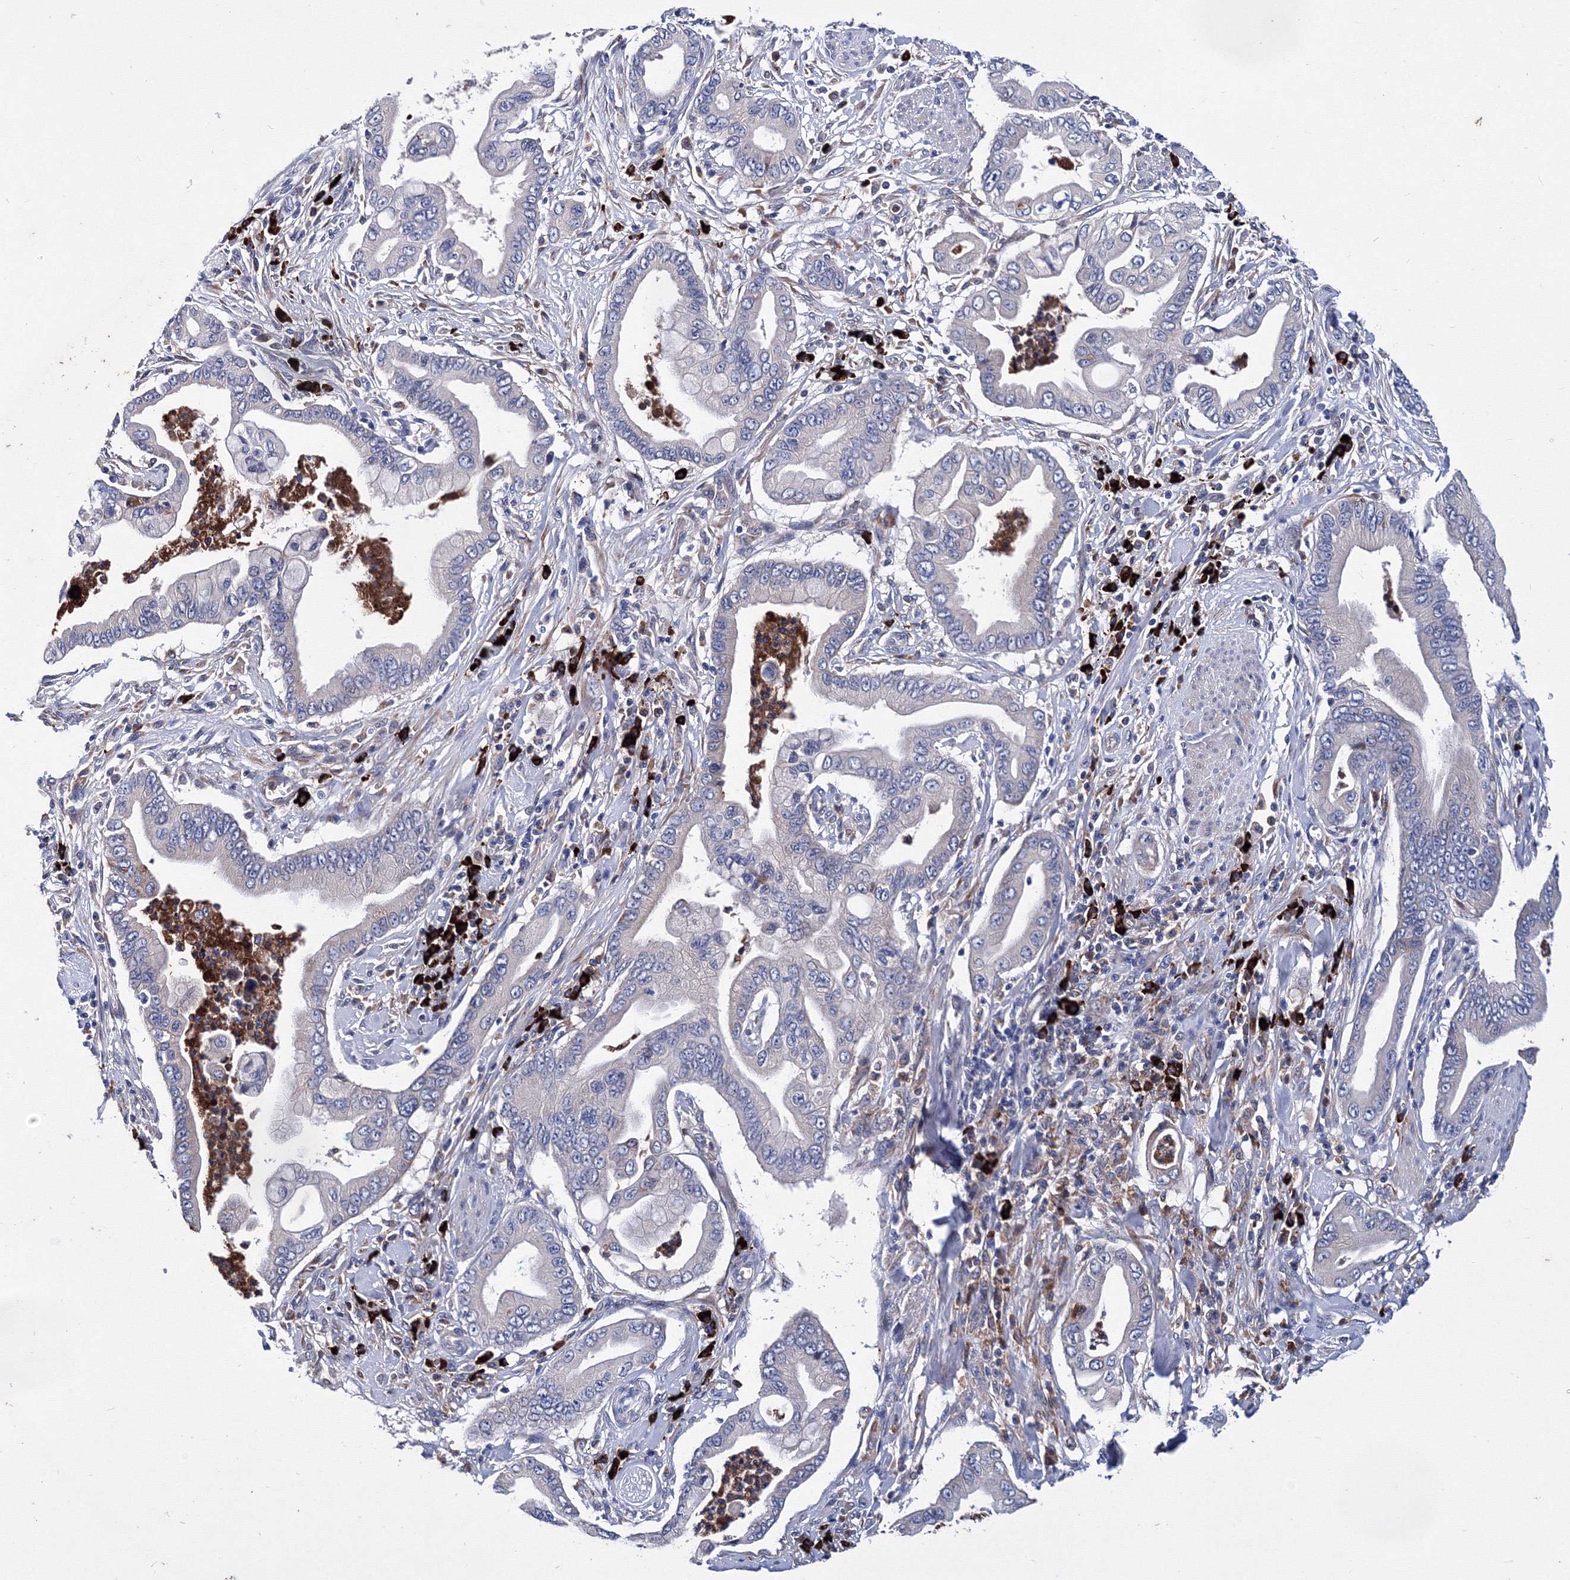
{"staining": {"intensity": "negative", "quantity": "none", "location": "none"}, "tissue": "pancreatic cancer", "cell_type": "Tumor cells", "image_type": "cancer", "snomed": [{"axis": "morphology", "description": "Adenocarcinoma, NOS"}, {"axis": "topography", "description": "Pancreas"}], "caption": "DAB (3,3'-diaminobenzidine) immunohistochemical staining of pancreatic cancer (adenocarcinoma) displays no significant positivity in tumor cells.", "gene": "TRPM2", "patient": {"sex": "male", "age": 78}}